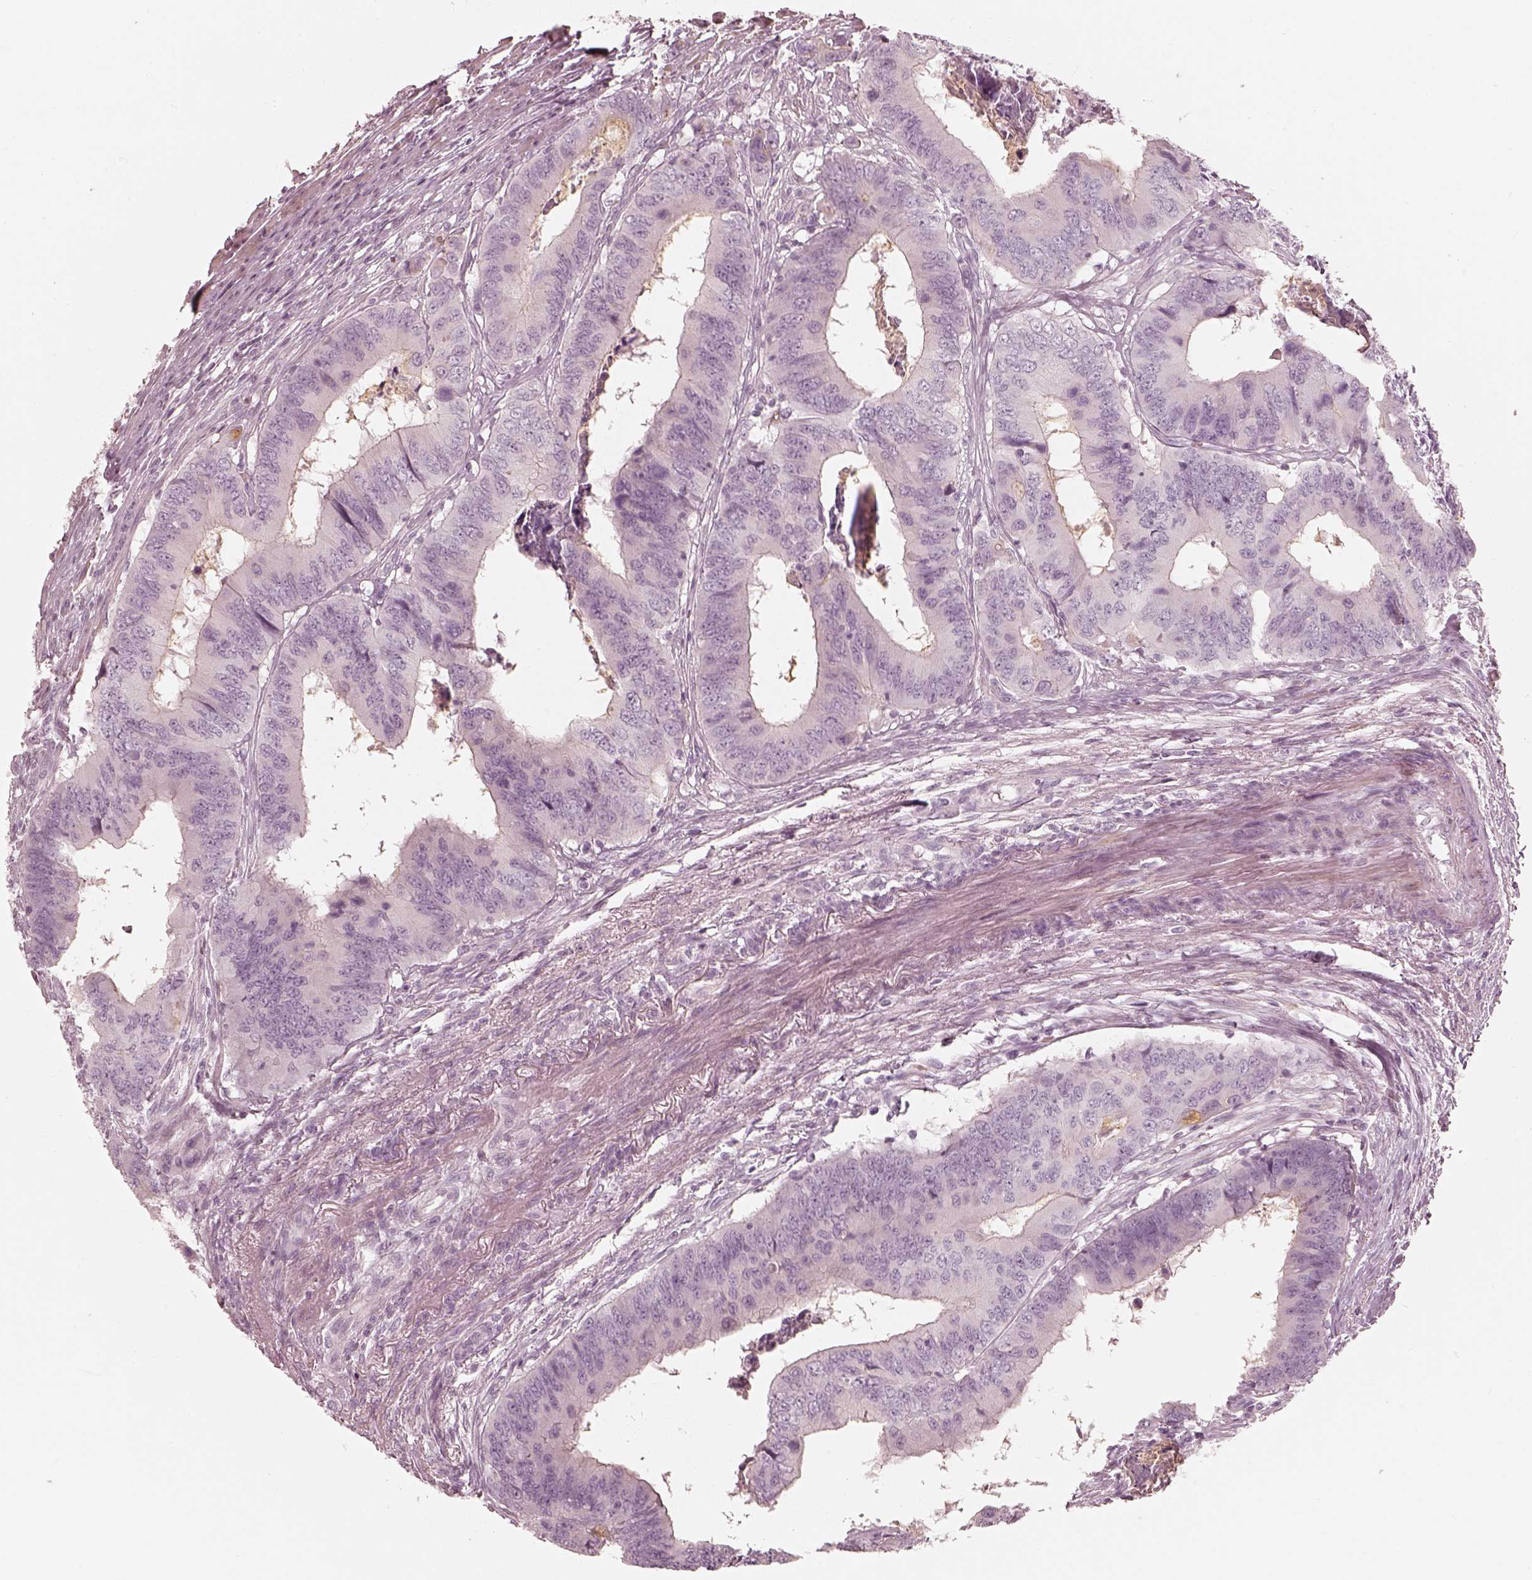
{"staining": {"intensity": "negative", "quantity": "none", "location": "none"}, "tissue": "colorectal cancer", "cell_type": "Tumor cells", "image_type": "cancer", "snomed": [{"axis": "morphology", "description": "Adenocarcinoma, NOS"}, {"axis": "topography", "description": "Colon"}], "caption": "Colorectal cancer was stained to show a protein in brown. There is no significant staining in tumor cells. (Brightfield microscopy of DAB (3,3'-diaminobenzidine) immunohistochemistry at high magnification).", "gene": "SPATA24", "patient": {"sex": "male", "age": 53}}